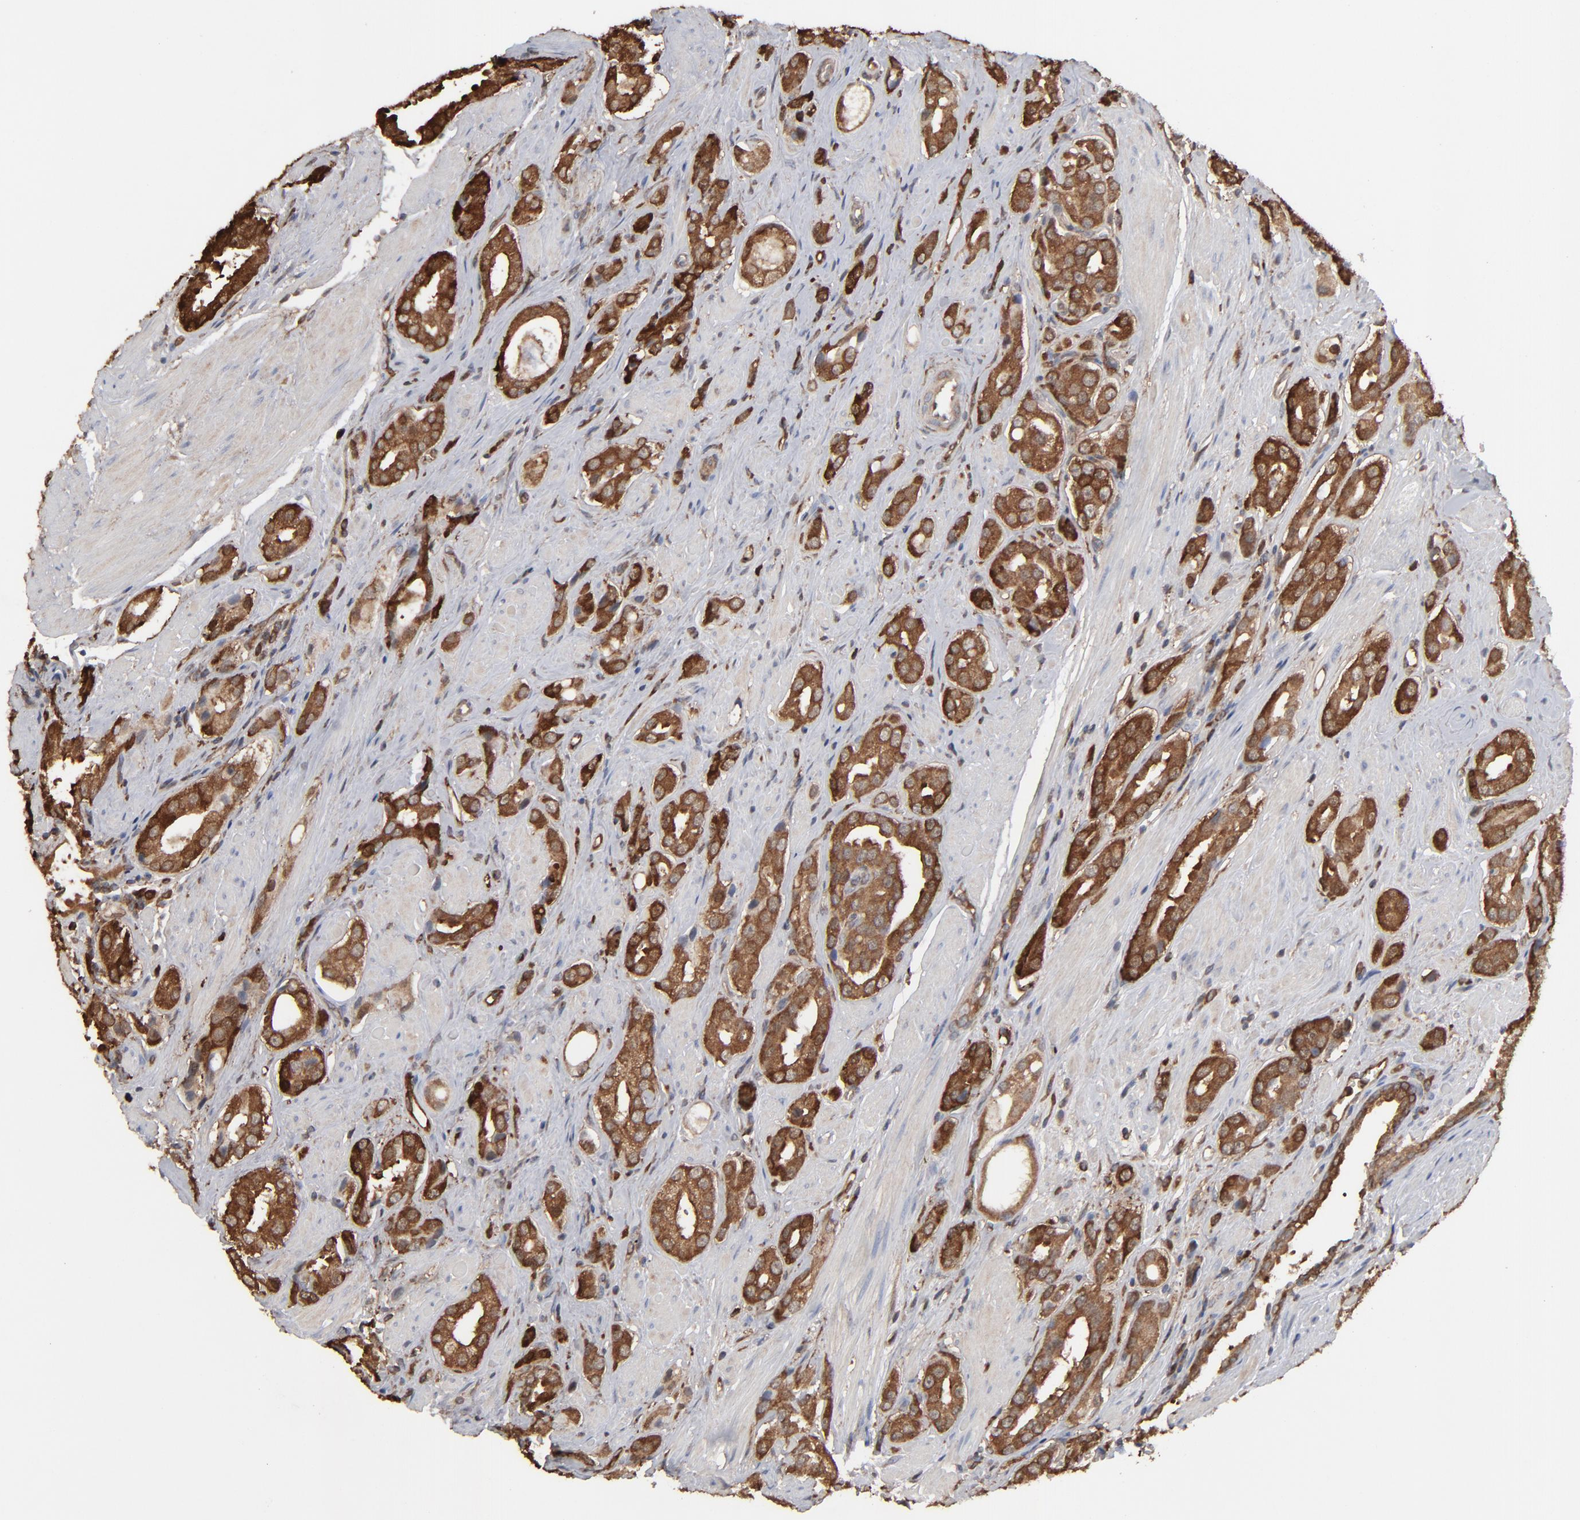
{"staining": {"intensity": "strong", "quantity": ">75%", "location": "cytoplasmic/membranous"}, "tissue": "prostate cancer", "cell_type": "Tumor cells", "image_type": "cancer", "snomed": [{"axis": "morphology", "description": "Adenocarcinoma, Medium grade"}, {"axis": "topography", "description": "Prostate"}], "caption": "The histopathology image reveals immunohistochemical staining of prostate cancer (adenocarcinoma (medium-grade)). There is strong cytoplasmic/membranous expression is appreciated in approximately >75% of tumor cells.", "gene": "NME1-NME2", "patient": {"sex": "male", "age": 53}}